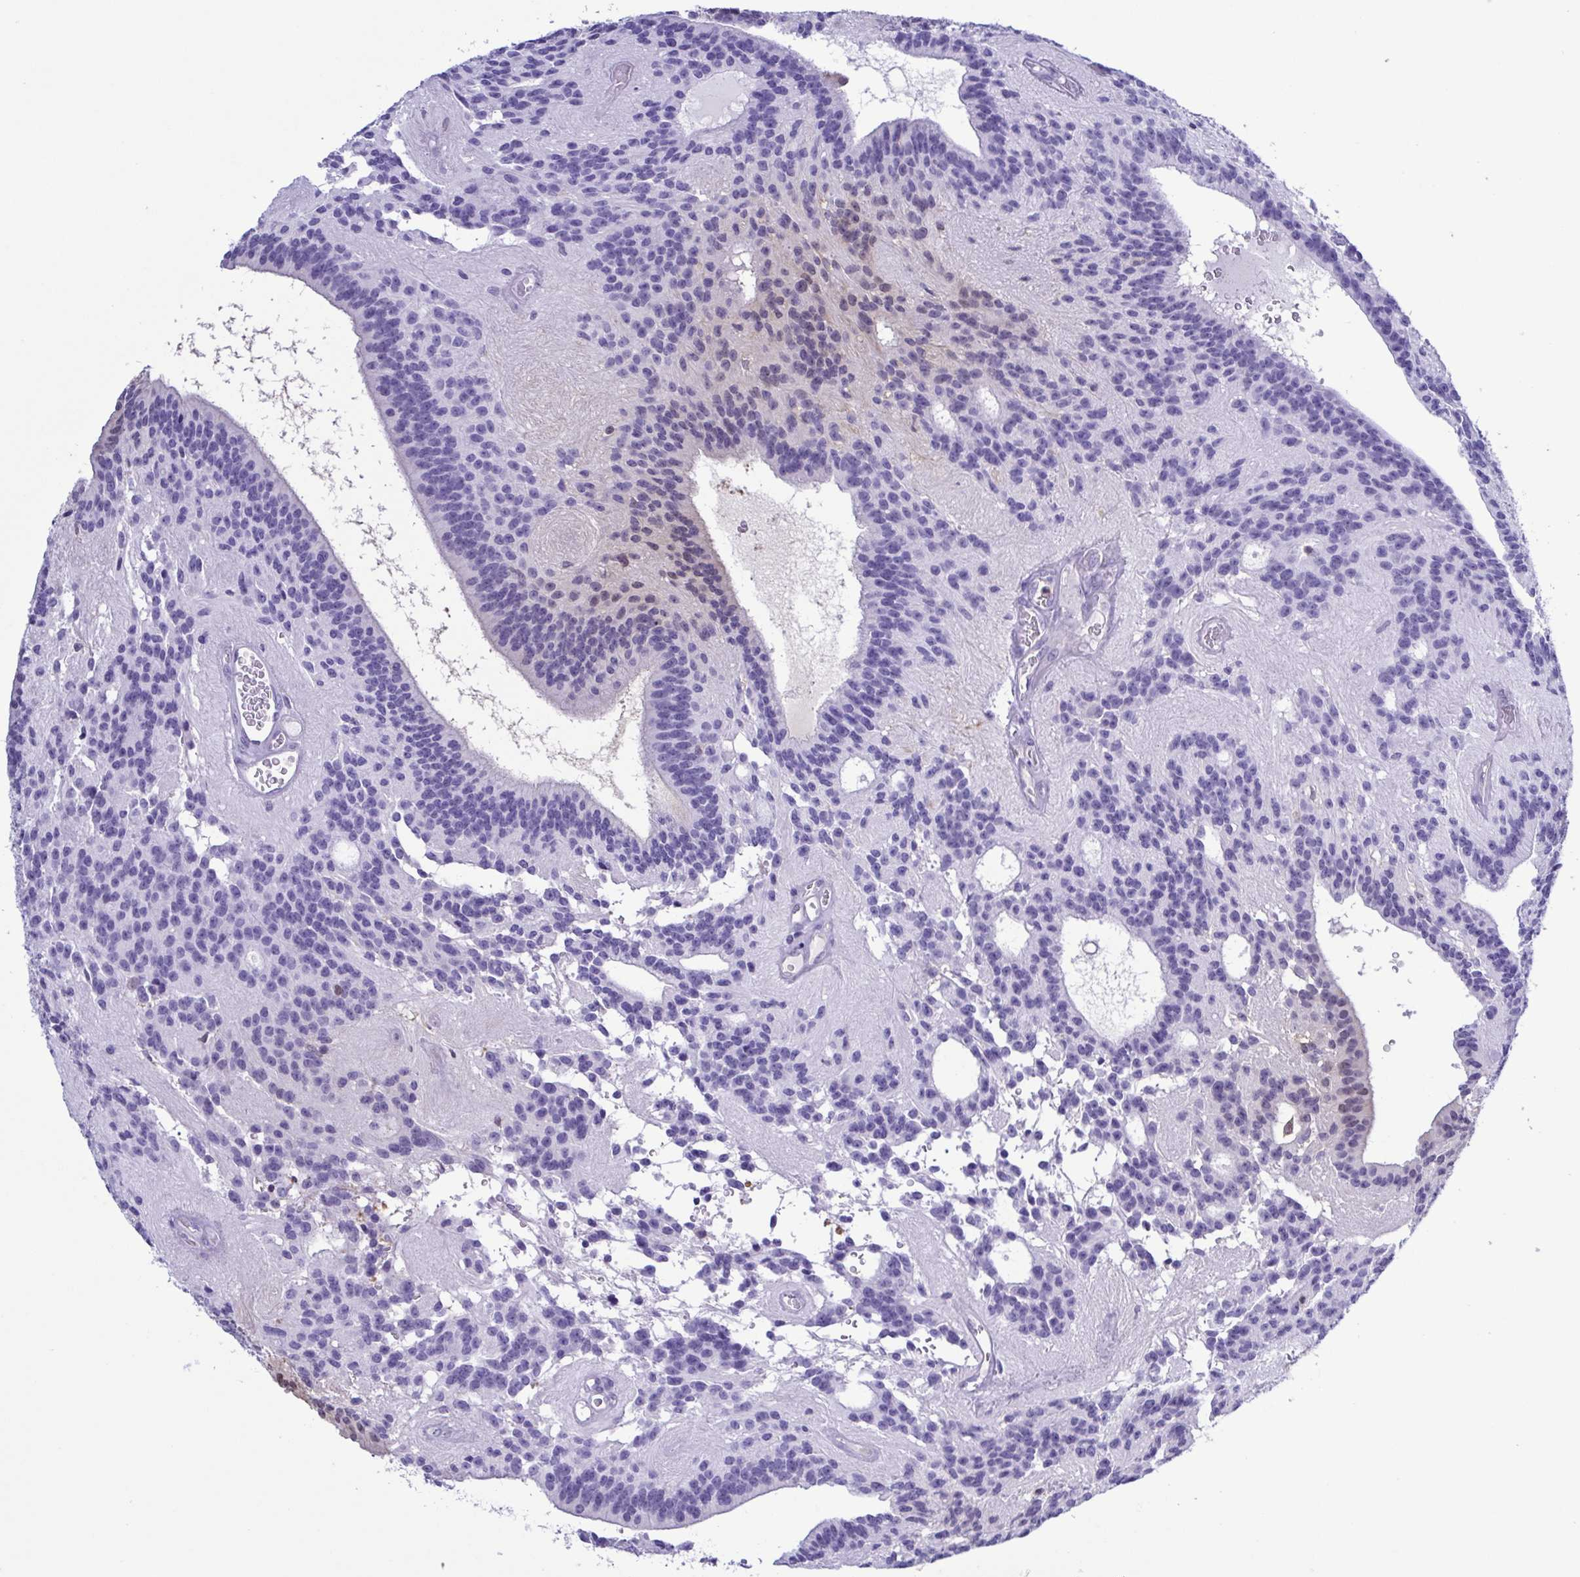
{"staining": {"intensity": "negative", "quantity": "none", "location": "none"}, "tissue": "glioma", "cell_type": "Tumor cells", "image_type": "cancer", "snomed": [{"axis": "morphology", "description": "Glioma, malignant, Low grade"}, {"axis": "topography", "description": "Brain"}], "caption": "The histopathology image exhibits no staining of tumor cells in glioma.", "gene": "LDHC", "patient": {"sex": "male", "age": 31}}